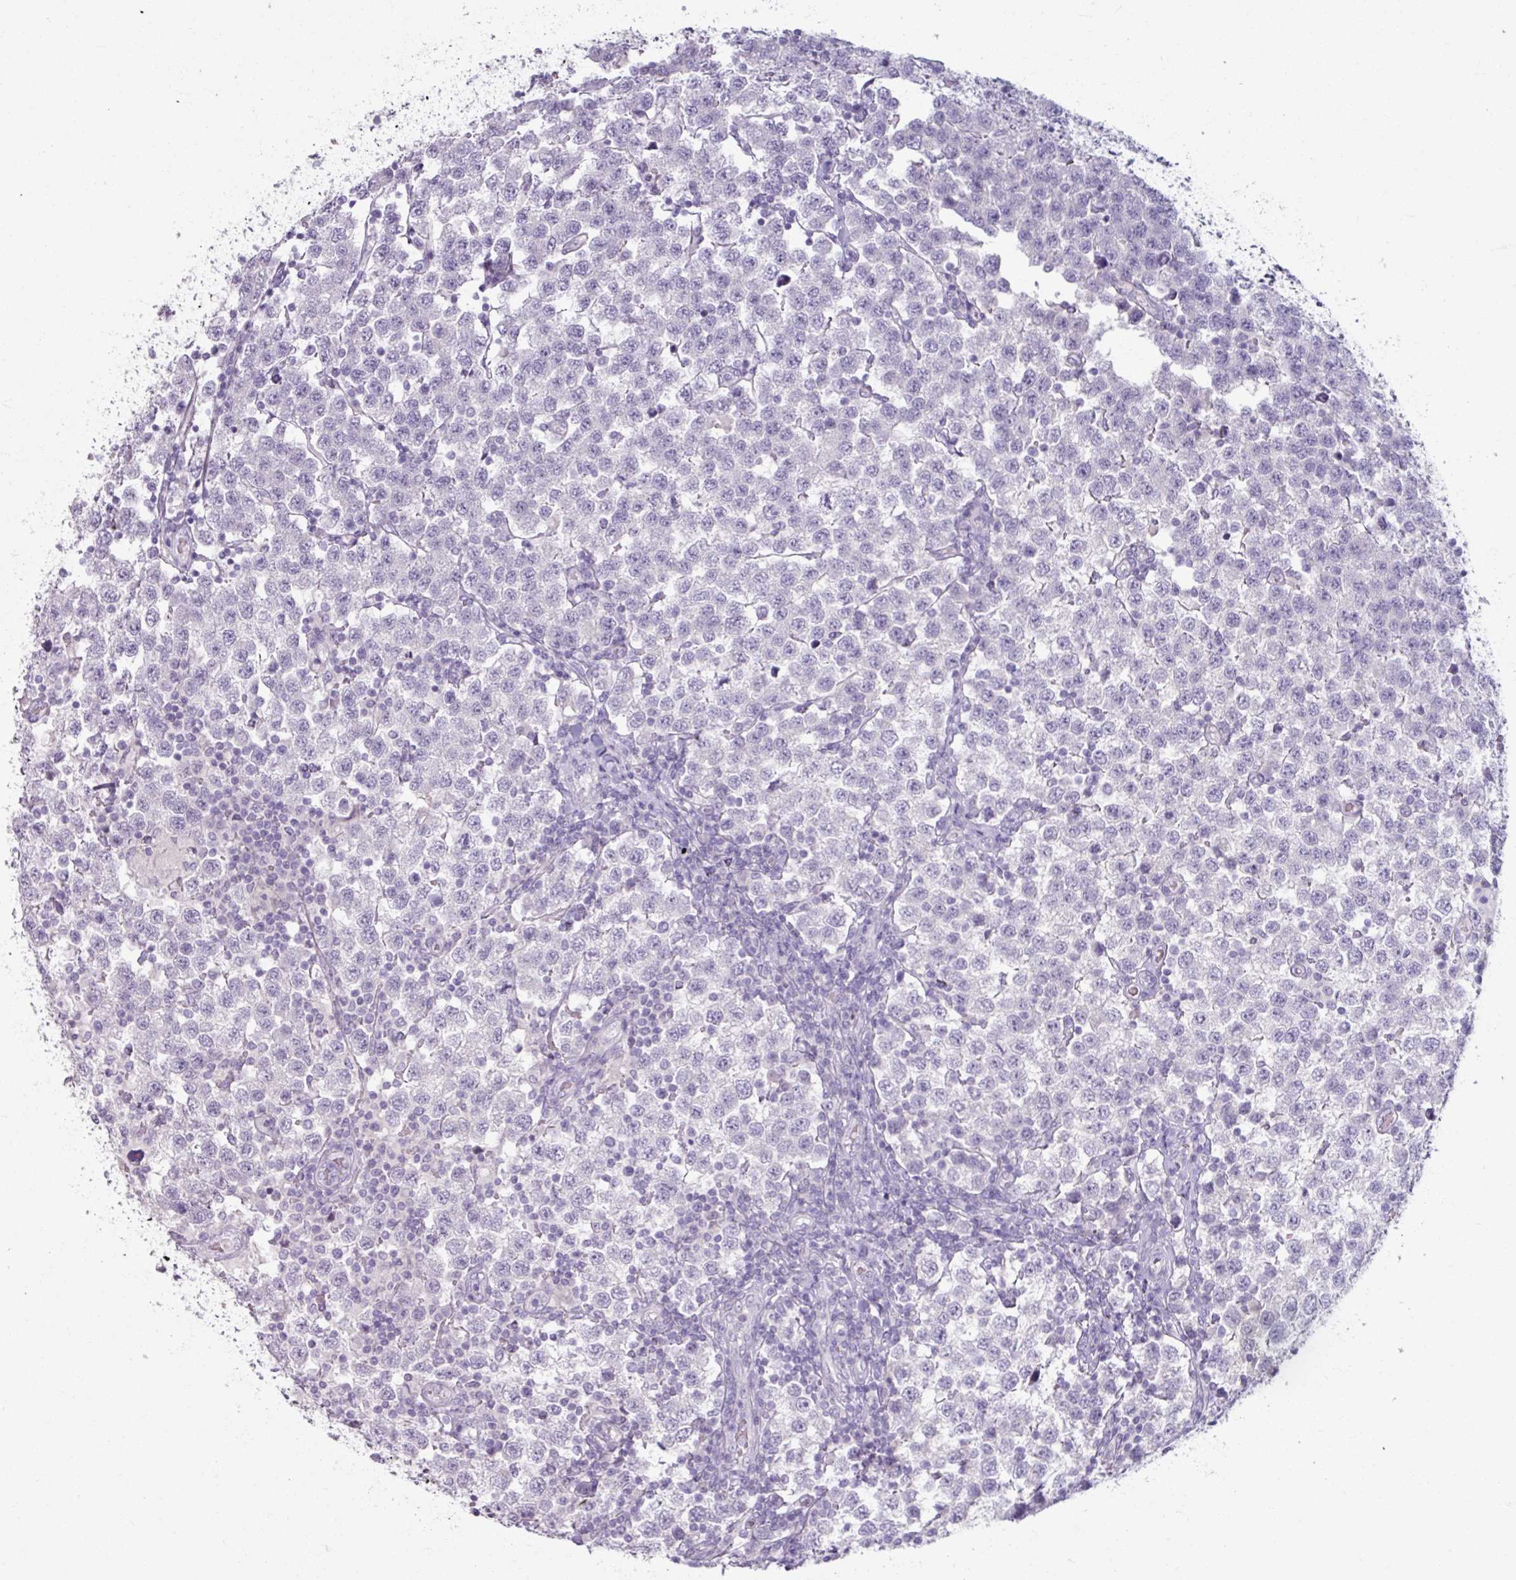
{"staining": {"intensity": "negative", "quantity": "none", "location": "none"}, "tissue": "testis cancer", "cell_type": "Tumor cells", "image_type": "cancer", "snomed": [{"axis": "morphology", "description": "Seminoma, NOS"}, {"axis": "topography", "description": "Testis"}], "caption": "High magnification brightfield microscopy of testis cancer stained with DAB (brown) and counterstained with hematoxylin (blue): tumor cells show no significant positivity. (DAB immunohistochemistry with hematoxylin counter stain).", "gene": "SLC27A5", "patient": {"sex": "male", "age": 34}}